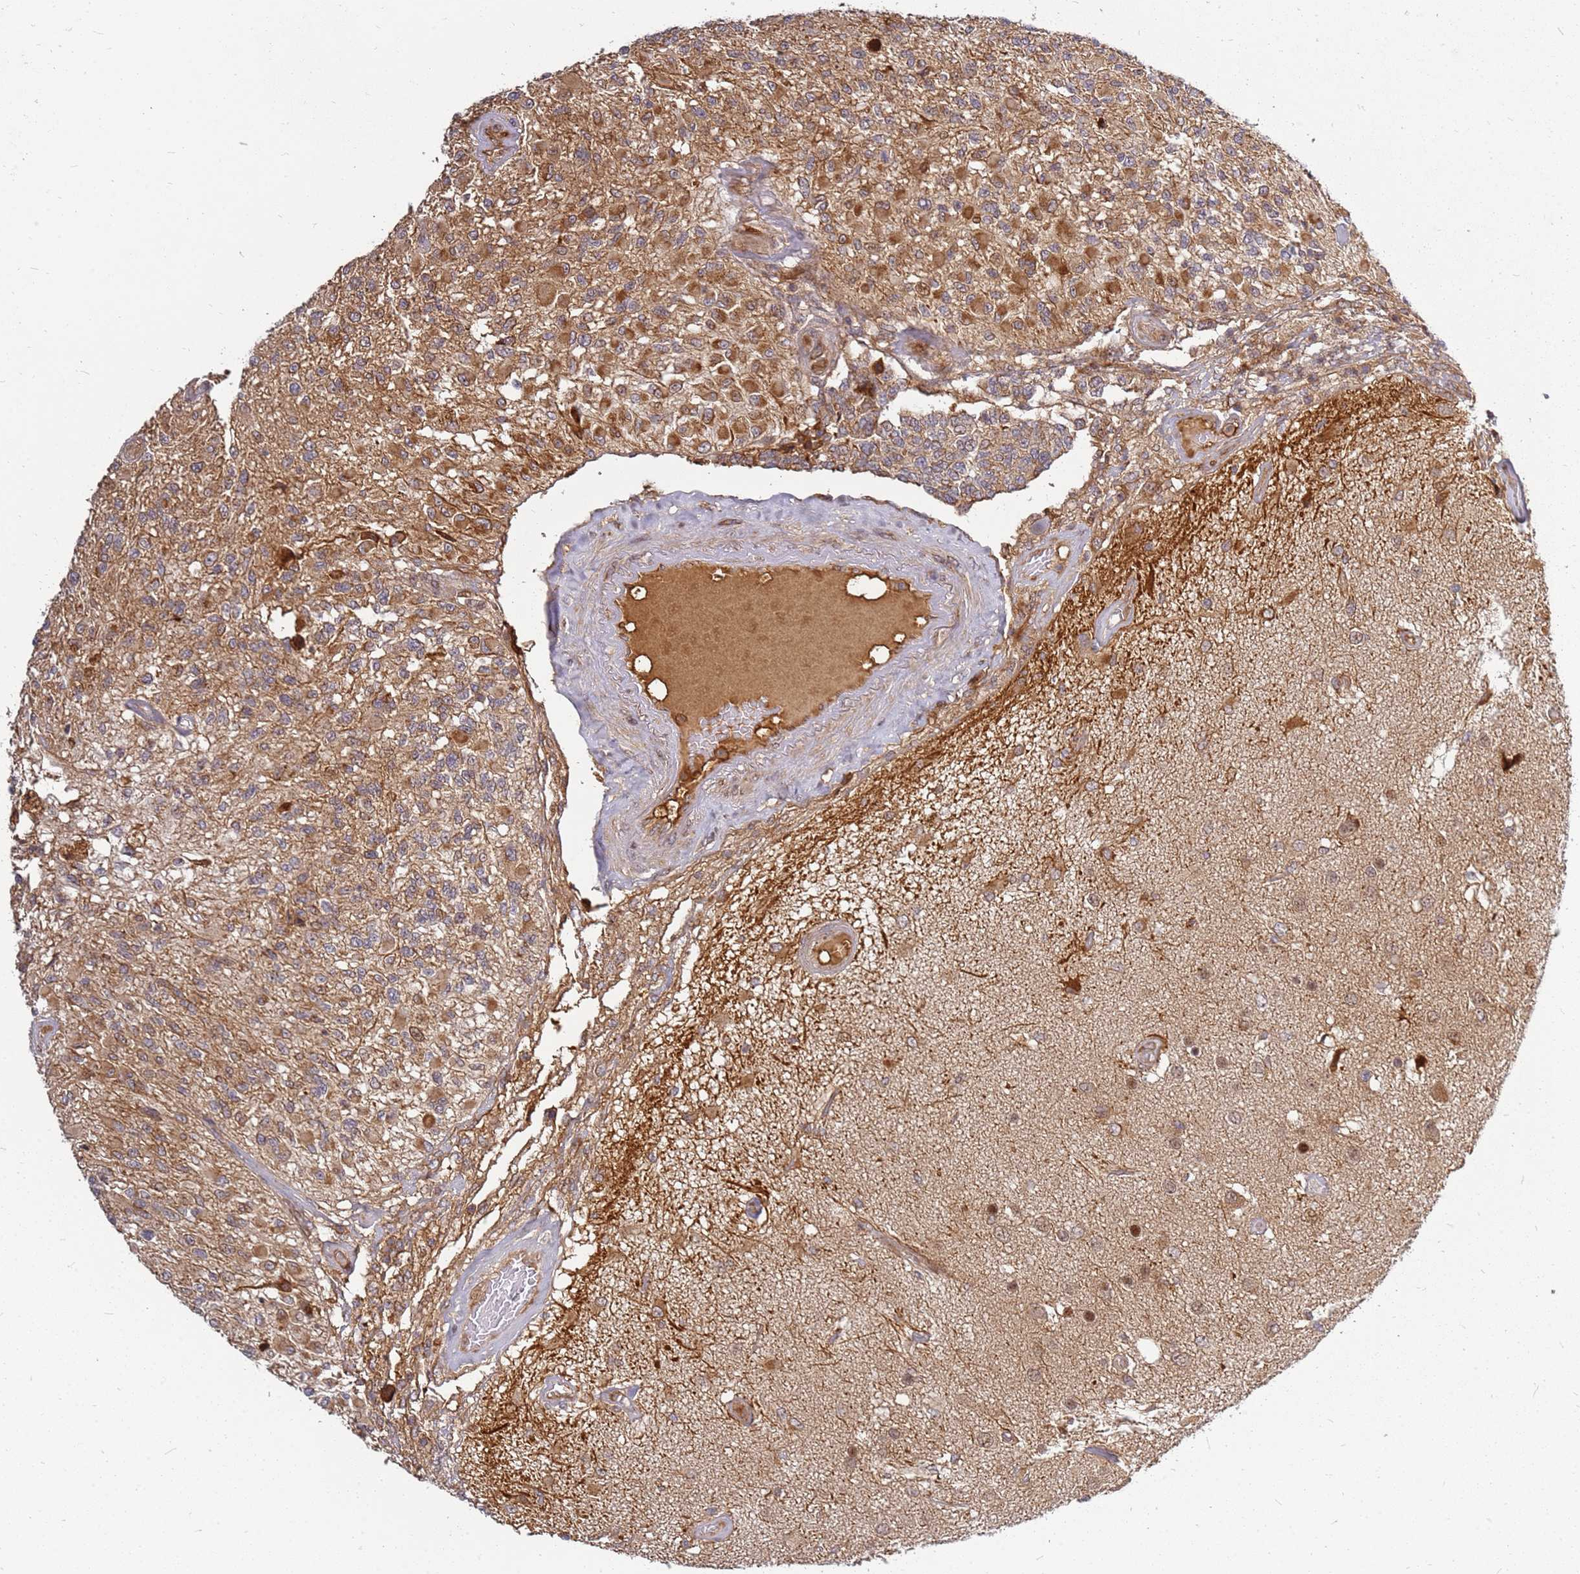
{"staining": {"intensity": "strong", "quantity": "25%-75%", "location": "cytoplasmic/membranous"}, "tissue": "glioma", "cell_type": "Tumor cells", "image_type": "cancer", "snomed": [{"axis": "morphology", "description": "Glioma, malignant, High grade"}, {"axis": "morphology", "description": "Glioblastoma, NOS"}, {"axis": "topography", "description": "Brain"}], "caption": "High-power microscopy captured an immunohistochemistry photomicrograph of glioma, revealing strong cytoplasmic/membranous staining in approximately 25%-75% of tumor cells.", "gene": "CCDC159", "patient": {"sex": "male", "age": 60}}